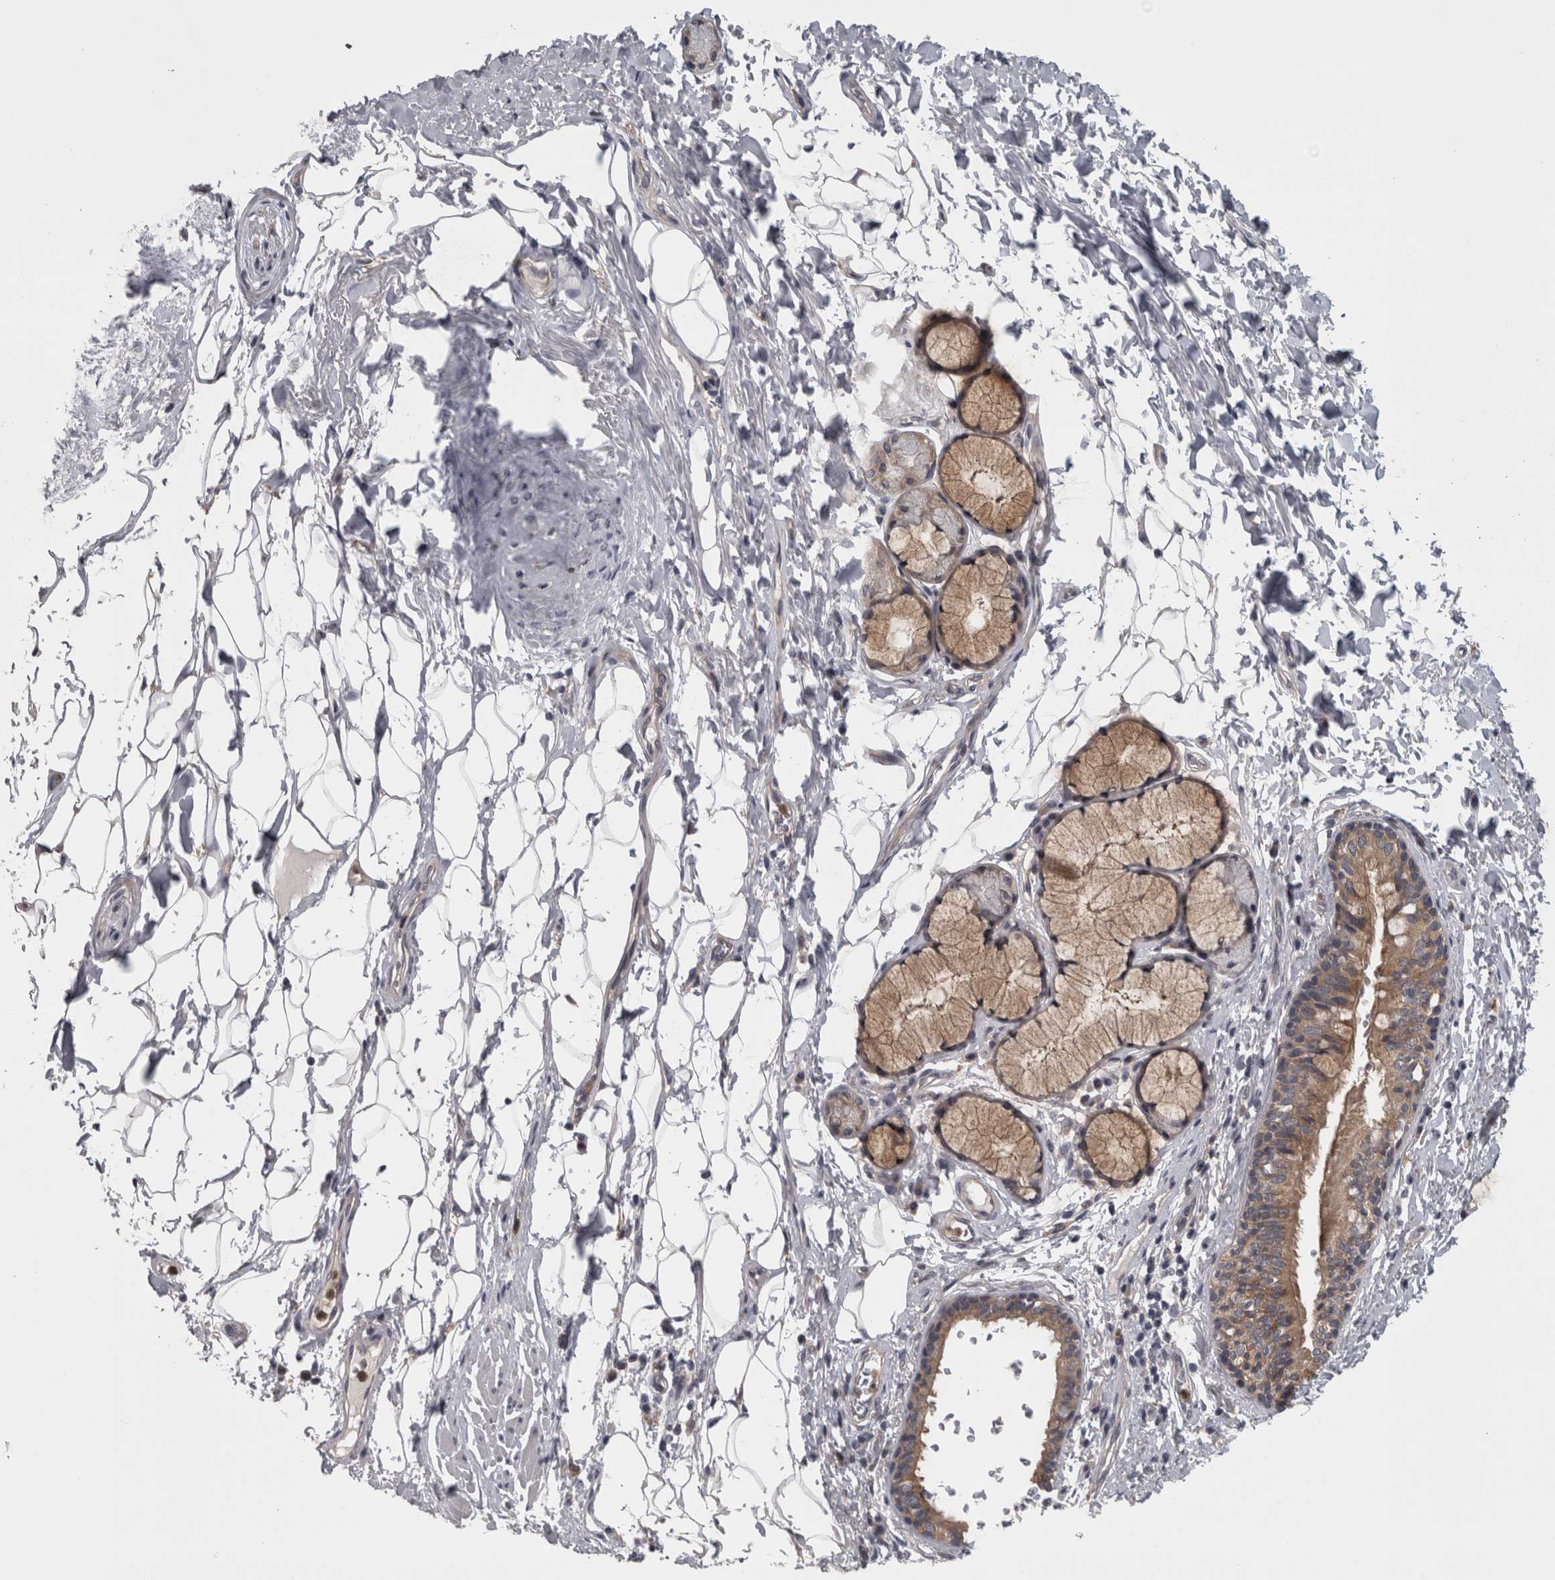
{"staining": {"intensity": "moderate", "quantity": ">75%", "location": "cytoplasmic/membranous"}, "tissue": "bronchus", "cell_type": "Respiratory epithelial cells", "image_type": "normal", "snomed": [{"axis": "morphology", "description": "Normal tissue, NOS"}, {"axis": "topography", "description": "Cartilage tissue"}], "caption": "DAB immunohistochemical staining of normal human bronchus displays moderate cytoplasmic/membranous protein positivity in approximately >75% of respiratory epithelial cells. The staining is performed using DAB (3,3'-diaminobenzidine) brown chromogen to label protein expression. The nuclei are counter-stained blue using hematoxylin.", "gene": "PRKCI", "patient": {"sex": "female", "age": 63}}